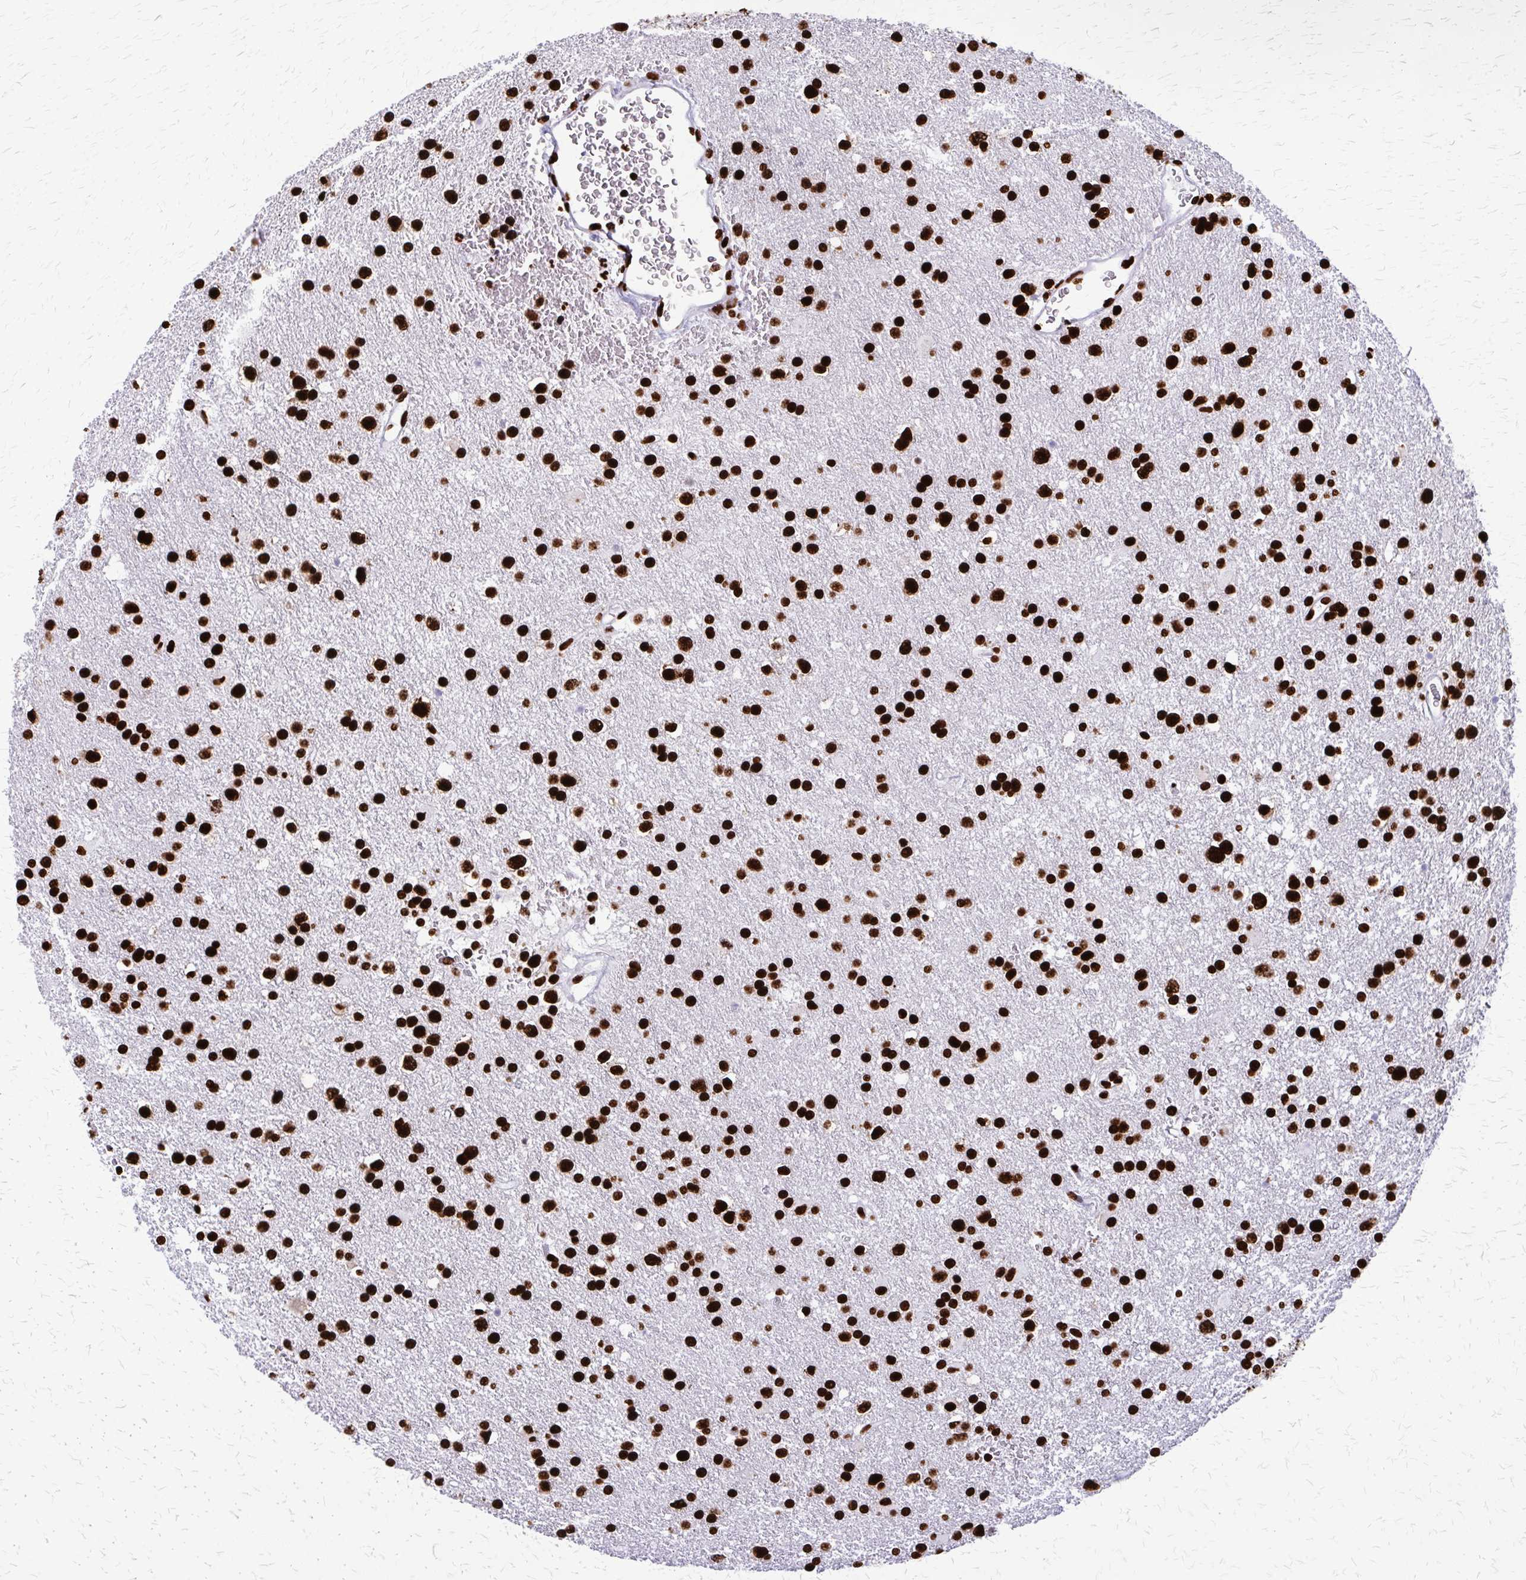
{"staining": {"intensity": "strong", "quantity": ">75%", "location": "nuclear"}, "tissue": "glioma", "cell_type": "Tumor cells", "image_type": "cancer", "snomed": [{"axis": "morphology", "description": "Glioma, malignant, Low grade"}, {"axis": "topography", "description": "Brain"}], "caption": "A histopathology image showing strong nuclear expression in approximately >75% of tumor cells in glioma, as visualized by brown immunohistochemical staining.", "gene": "SFPQ", "patient": {"sex": "female", "age": 32}}